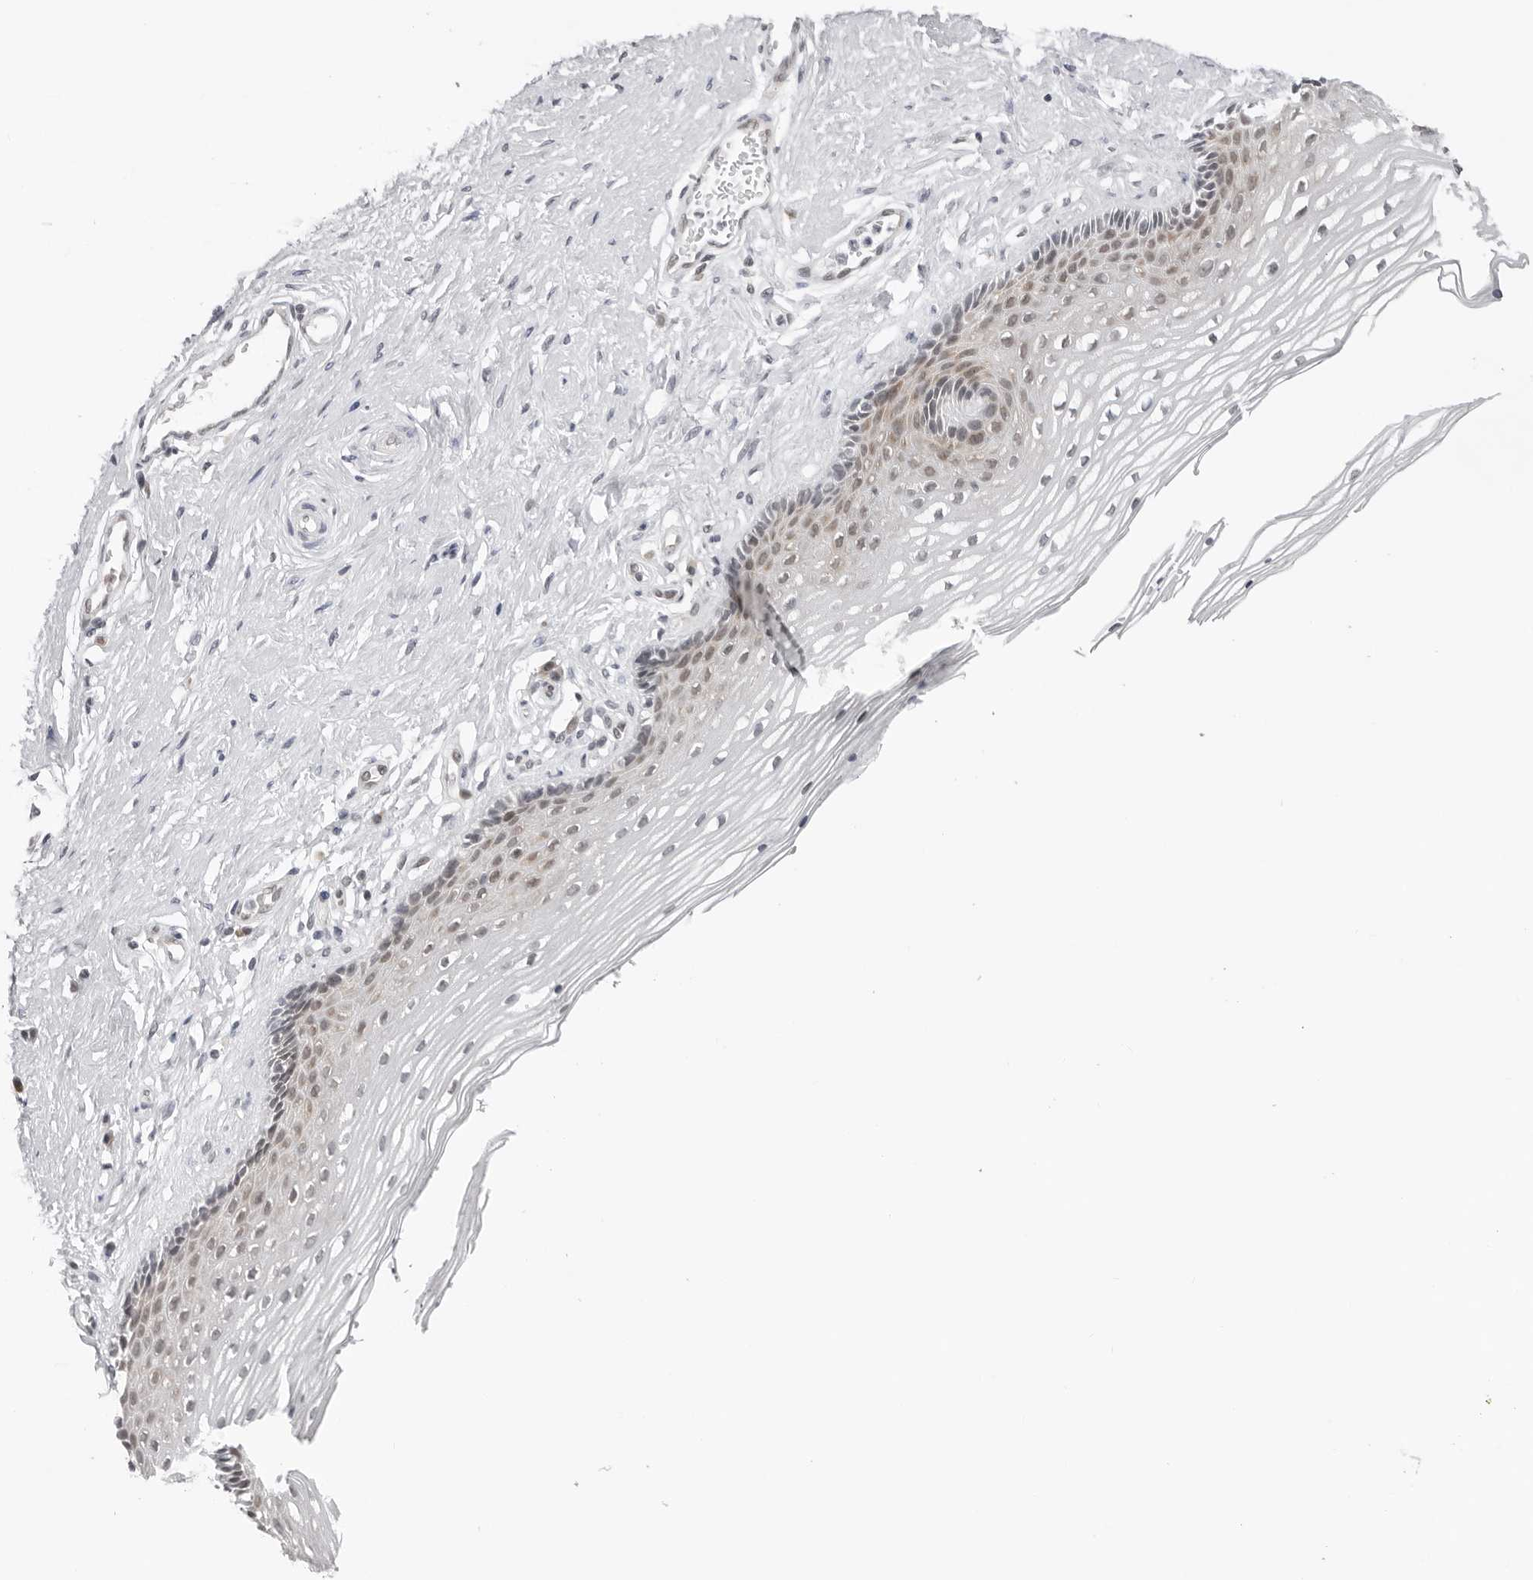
{"staining": {"intensity": "moderate", "quantity": "<25%", "location": "cytoplasmic/membranous"}, "tissue": "vagina", "cell_type": "Squamous epithelial cells", "image_type": "normal", "snomed": [{"axis": "morphology", "description": "Normal tissue, NOS"}, {"axis": "topography", "description": "Vagina"}], "caption": "Protein staining of benign vagina reveals moderate cytoplasmic/membranous staining in approximately <25% of squamous epithelial cells. (brown staining indicates protein expression, while blue staining denotes nuclei).", "gene": "CASP7", "patient": {"sex": "female", "age": 46}}